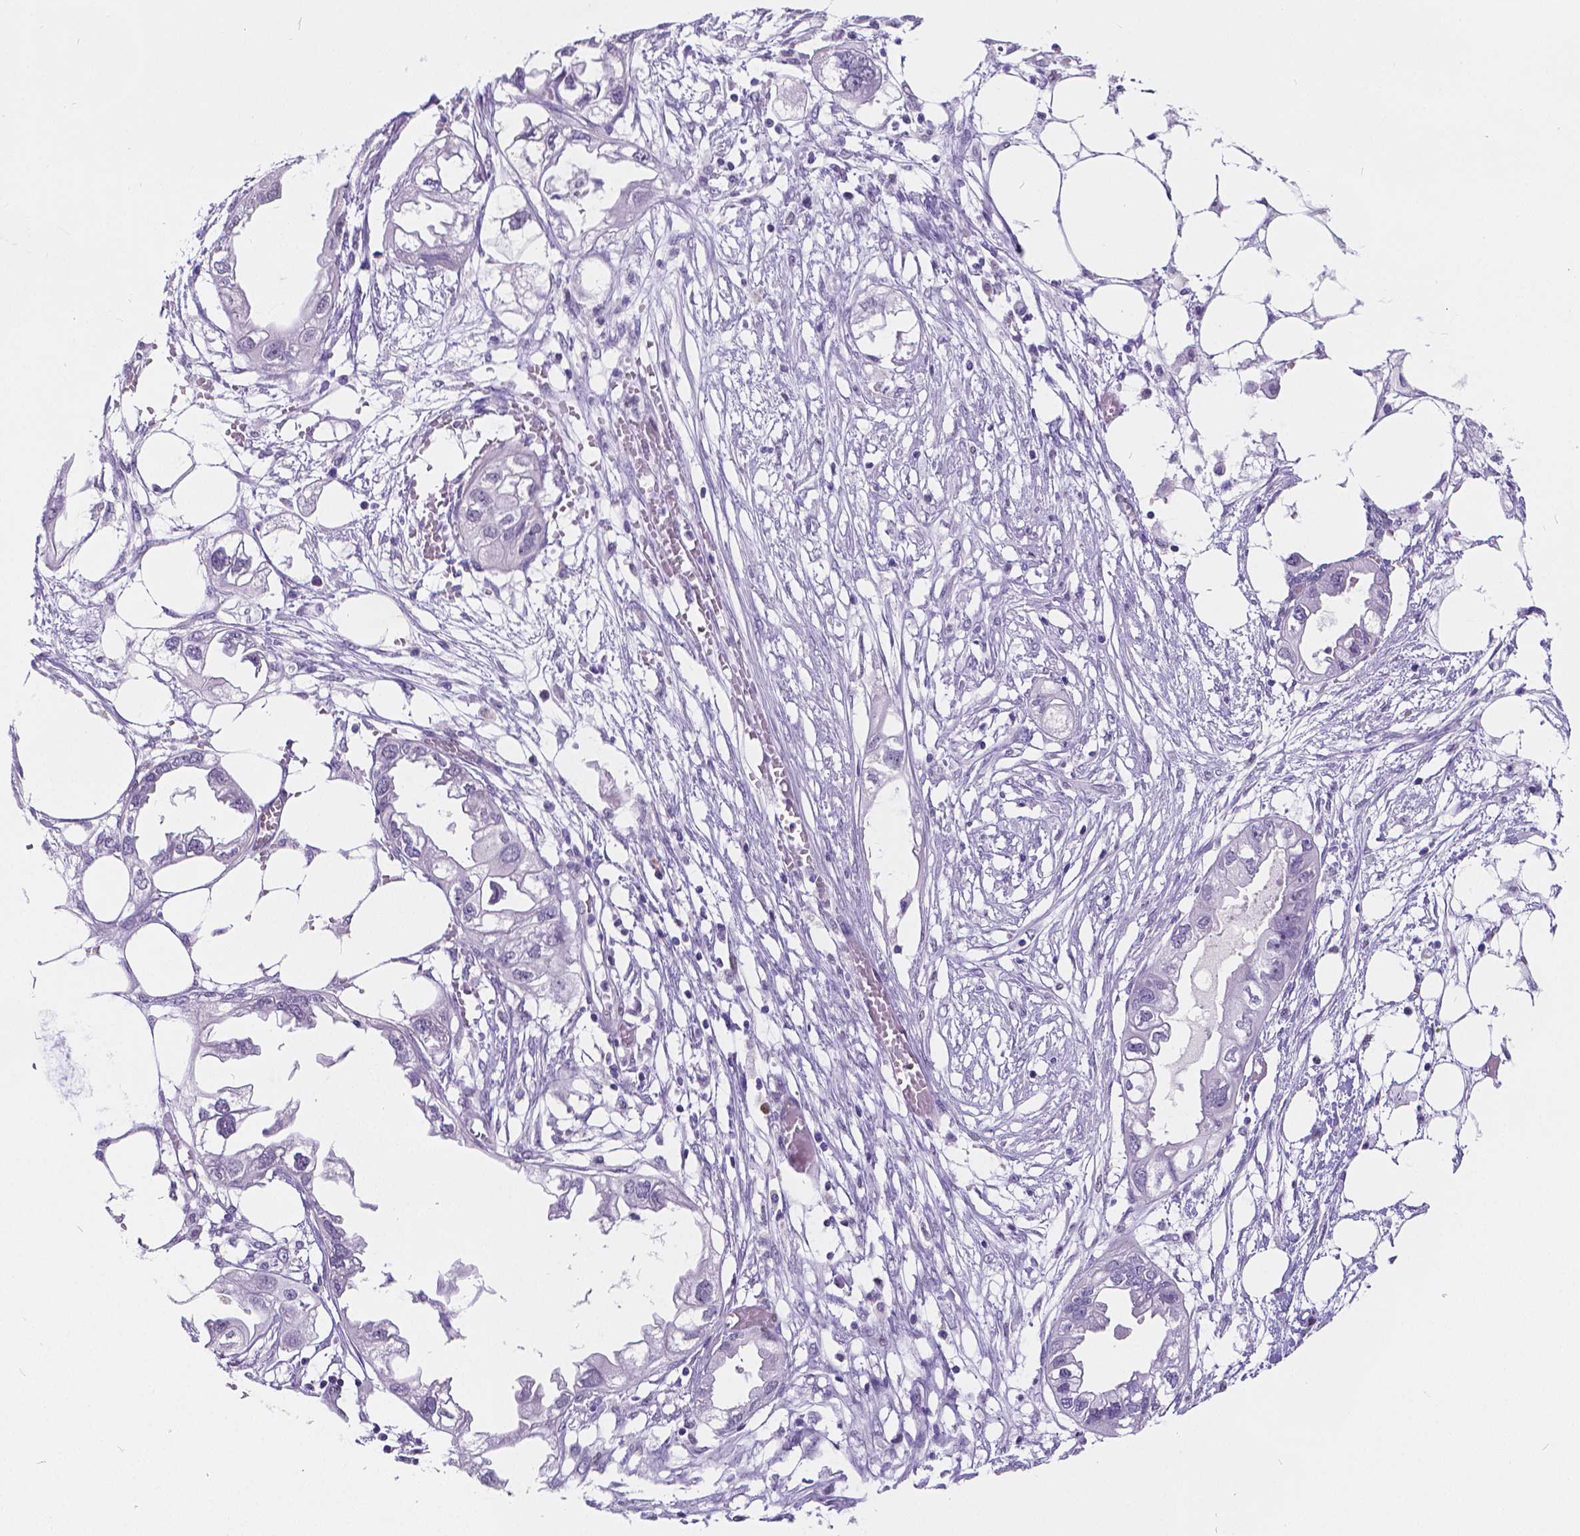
{"staining": {"intensity": "negative", "quantity": "none", "location": "none"}, "tissue": "endometrial cancer", "cell_type": "Tumor cells", "image_type": "cancer", "snomed": [{"axis": "morphology", "description": "Adenocarcinoma, NOS"}, {"axis": "morphology", "description": "Adenocarcinoma, metastatic, NOS"}, {"axis": "topography", "description": "Adipose tissue"}, {"axis": "topography", "description": "Endometrium"}], "caption": "A histopathology image of human endometrial metastatic adenocarcinoma is negative for staining in tumor cells.", "gene": "MEF2C", "patient": {"sex": "female", "age": 67}}